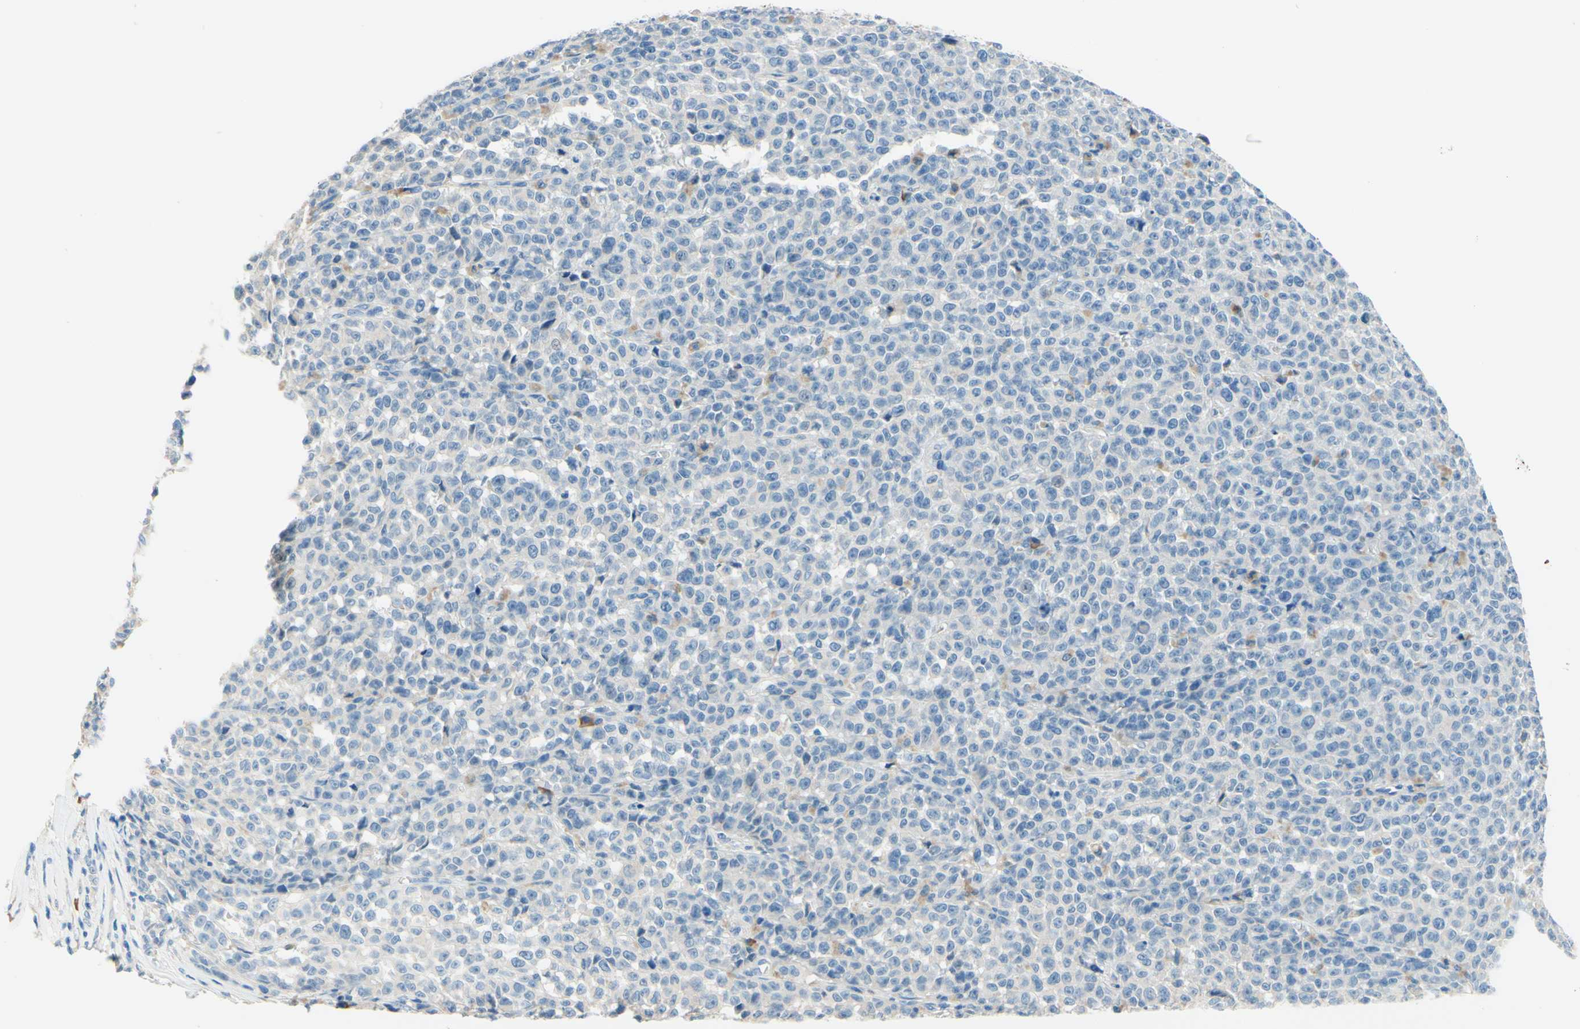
{"staining": {"intensity": "negative", "quantity": "none", "location": "none"}, "tissue": "melanoma", "cell_type": "Tumor cells", "image_type": "cancer", "snomed": [{"axis": "morphology", "description": "Malignant melanoma, NOS"}, {"axis": "topography", "description": "Skin"}], "caption": "Immunohistochemistry photomicrograph of human malignant melanoma stained for a protein (brown), which reveals no positivity in tumor cells. The staining was performed using DAB (3,3'-diaminobenzidine) to visualize the protein expression in brown, while the nuclei were stained in blue with hematoxylin (Magnification: 20x).", "gene": "PASD1", "patient": {"sex": "female", "age": 82}}